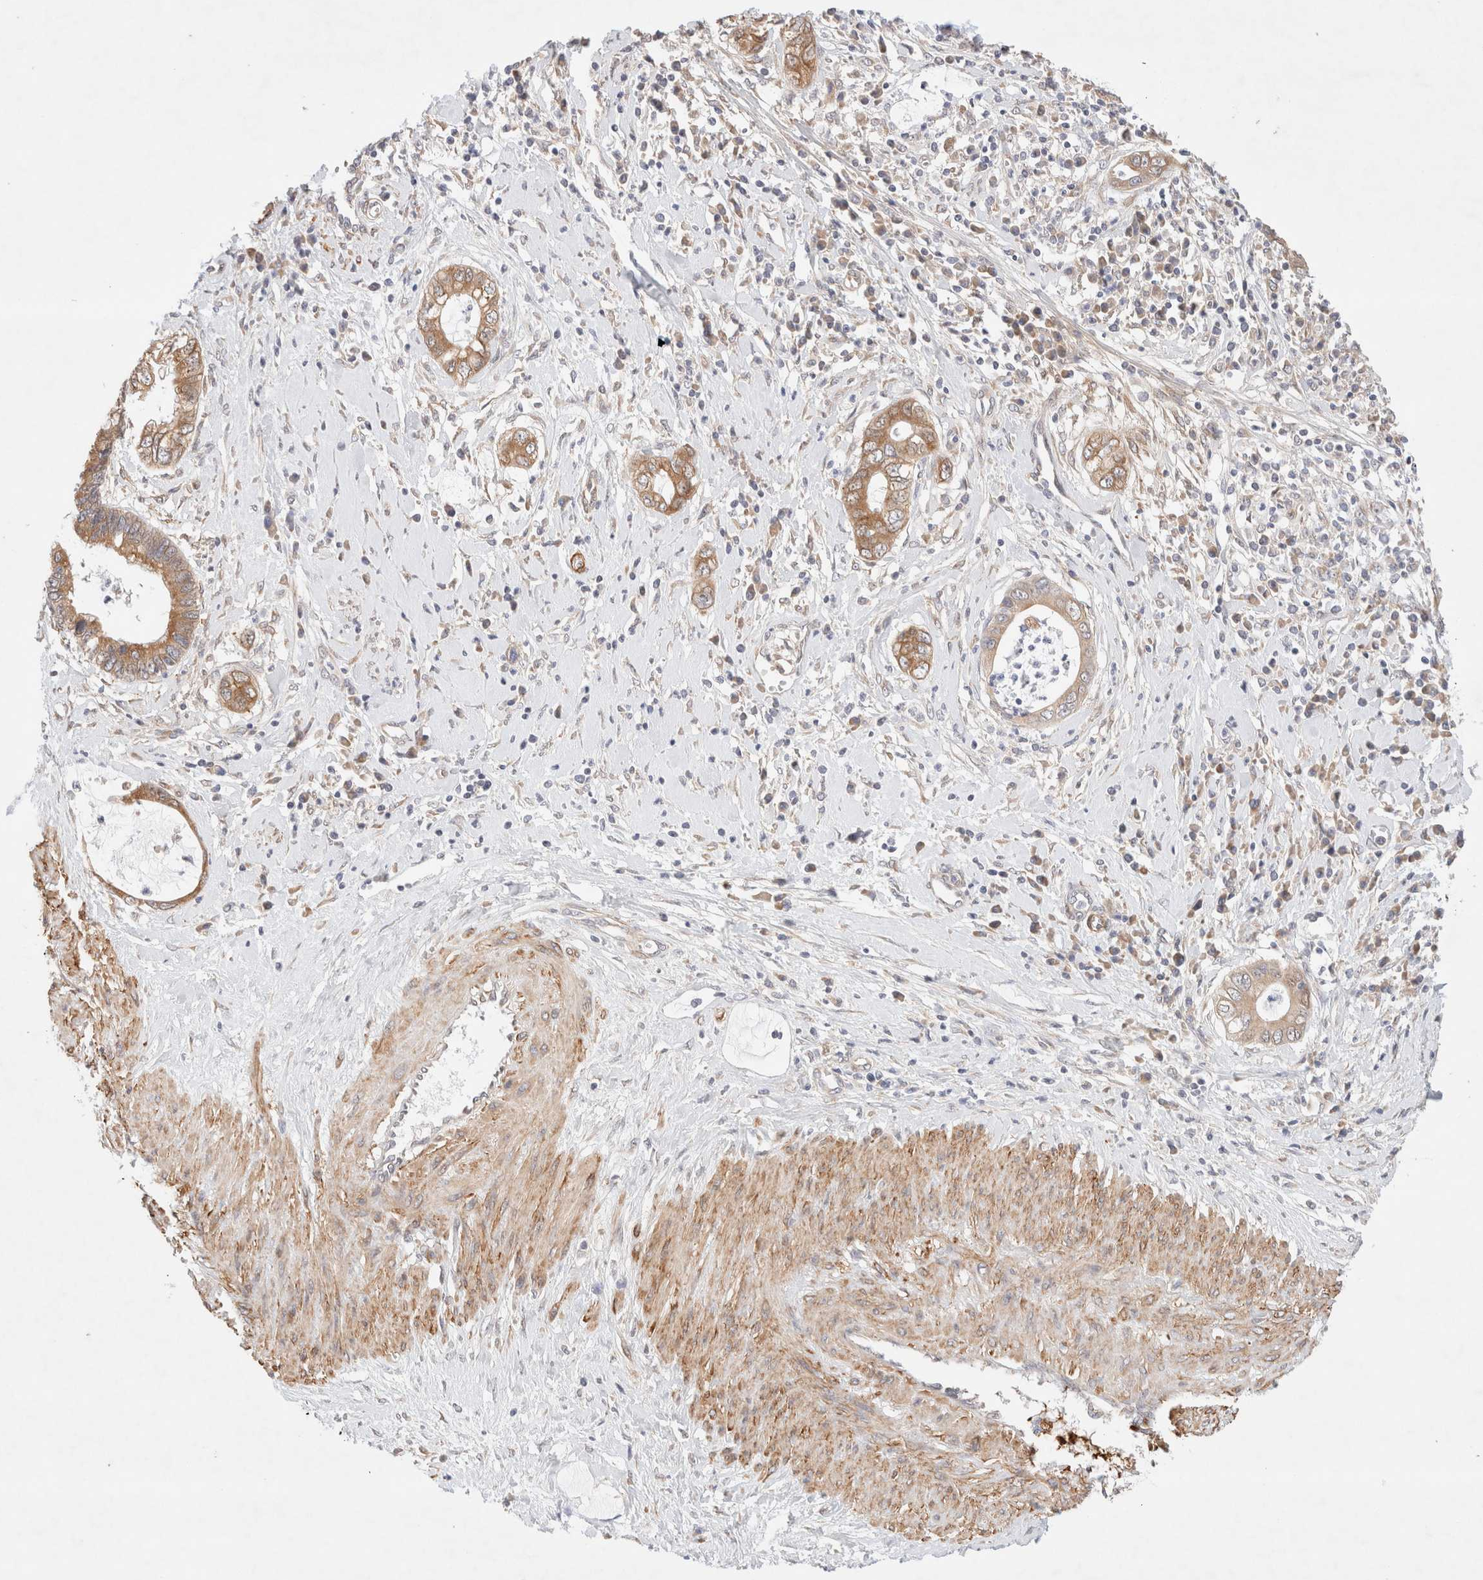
{"staining": {"intensity": "moderate", "quantity": ">75%", "location": "cytoplasmic/membranous"}, "tissue": "cervical cancer", "cell_type": "Tumor cells", "image_type": "cancer", "snomed": [{"axis": "morphology", "description": "Adenocarcinoma, NOS"}, {"axis": "topography", "description": "Cervix"}], "caption": "The immunohistochemical stain shows moderate cytoplasmic/membranous positivity in tumor cells of cervical adenocarcinoma tissue.", "gene": "RRP15", "patient": {"sex": "female", "age": 44}}